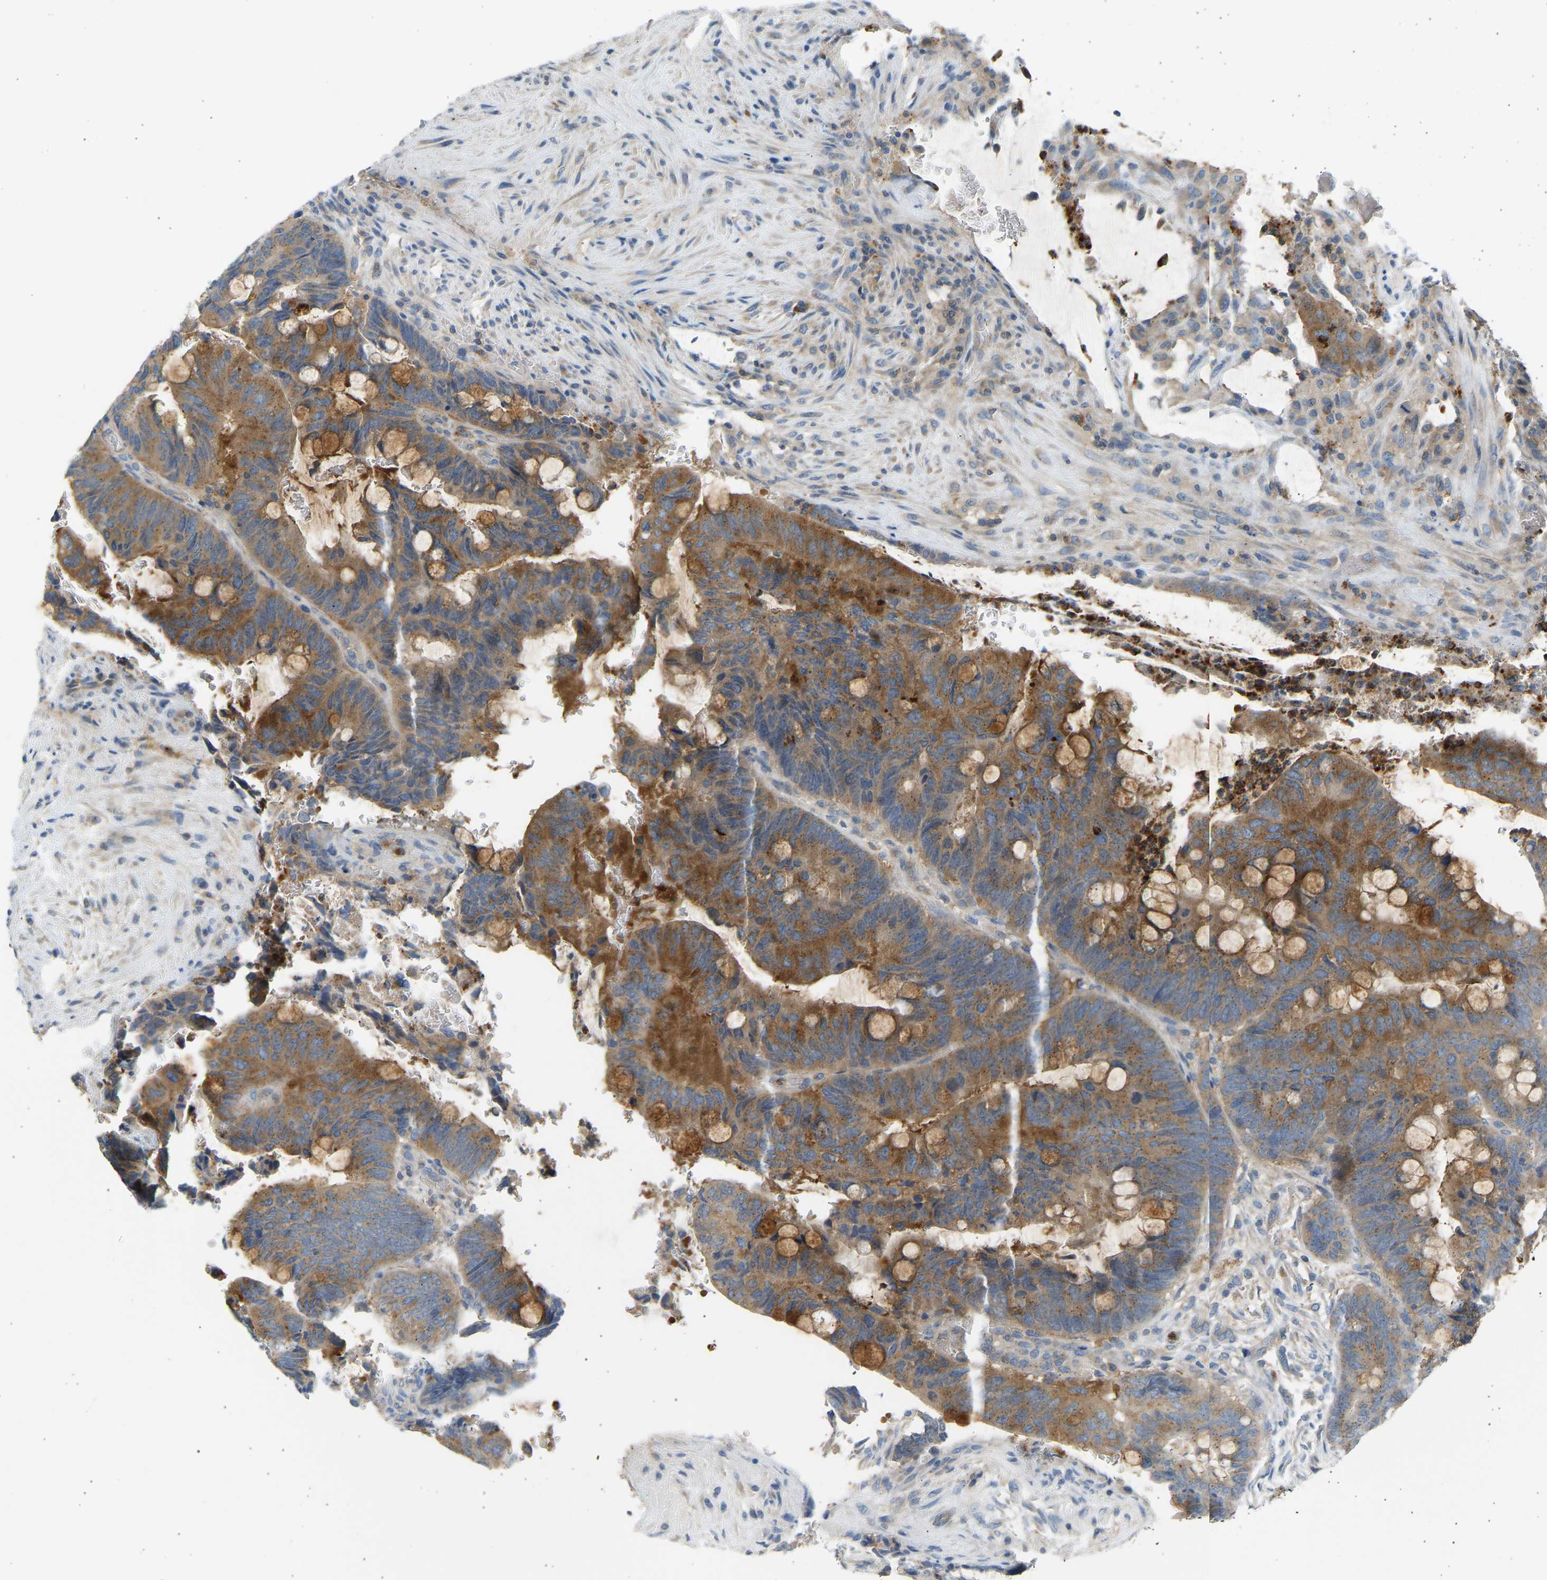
{"staining": {"intensity": "moderate", "quantity": ">75%", "location": "cytoplasmic/membranous"}, "tissue": "colorectal cancer", "cell_type": "Tumor cells", "image_type": "cancer", "snomed": [{"axis": "morphology", "description": "Normal tissue, NOS"}, {"axis": "morphology", "description": "Adenocarcinoma, NOS"}, {"axis": "topography", "description": "Rectum"}, {"axis": "topography", "description": "Peripheral nerve tissue"}], "caption": "Immunohistochemistry image of neoplastic tissue: human colorectal adenocarcinoma stained using immunohistochemistry exhibits medium levels of moderate protein expression localized specifically in the cytoplasmic/membranous of tumor cells, appearing as a cytoplasmic/membranous brown color.", "gene": "TRIM50", "patient": {"sex": "male", "age": 92}}